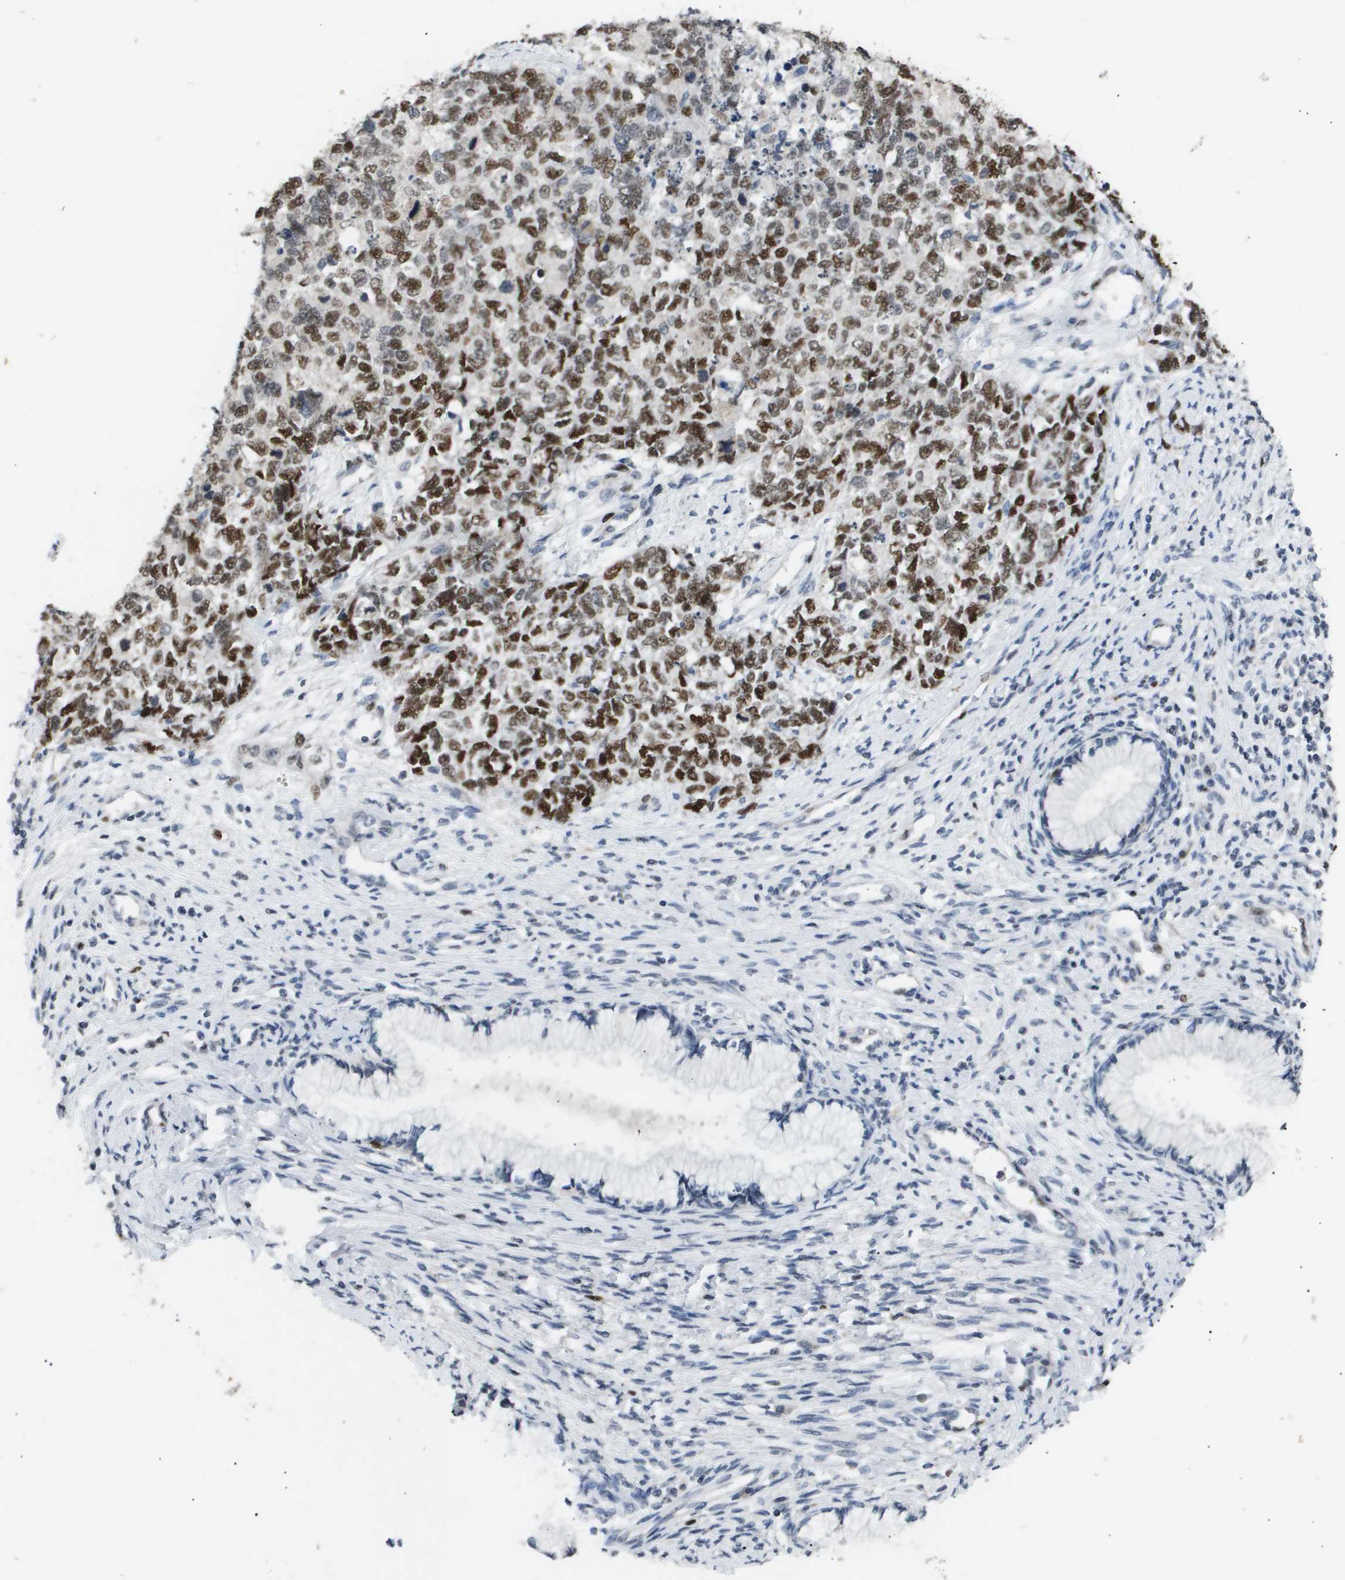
{"staining": {"intensity": "strong", "quantity": ">75%", "location": "nuclear"}, "tissue": "cervical cancer", "cell_type": "Tumor cells", "image_type": "cancer", "snomed": [{"axis": "morphology", "description": "Squamous cell carcinoma, NOS"}, {"axis": "topography", "description": "Cervix"}], "caption": "Squamous cell carcinoma (cervical) was stained to show a protein in brown. There is high levels of strong nuclear staining in approximately >75% of tumor cells.", "gene": "ANAPC2", "patient": {"sex": "female", "age": 63}}